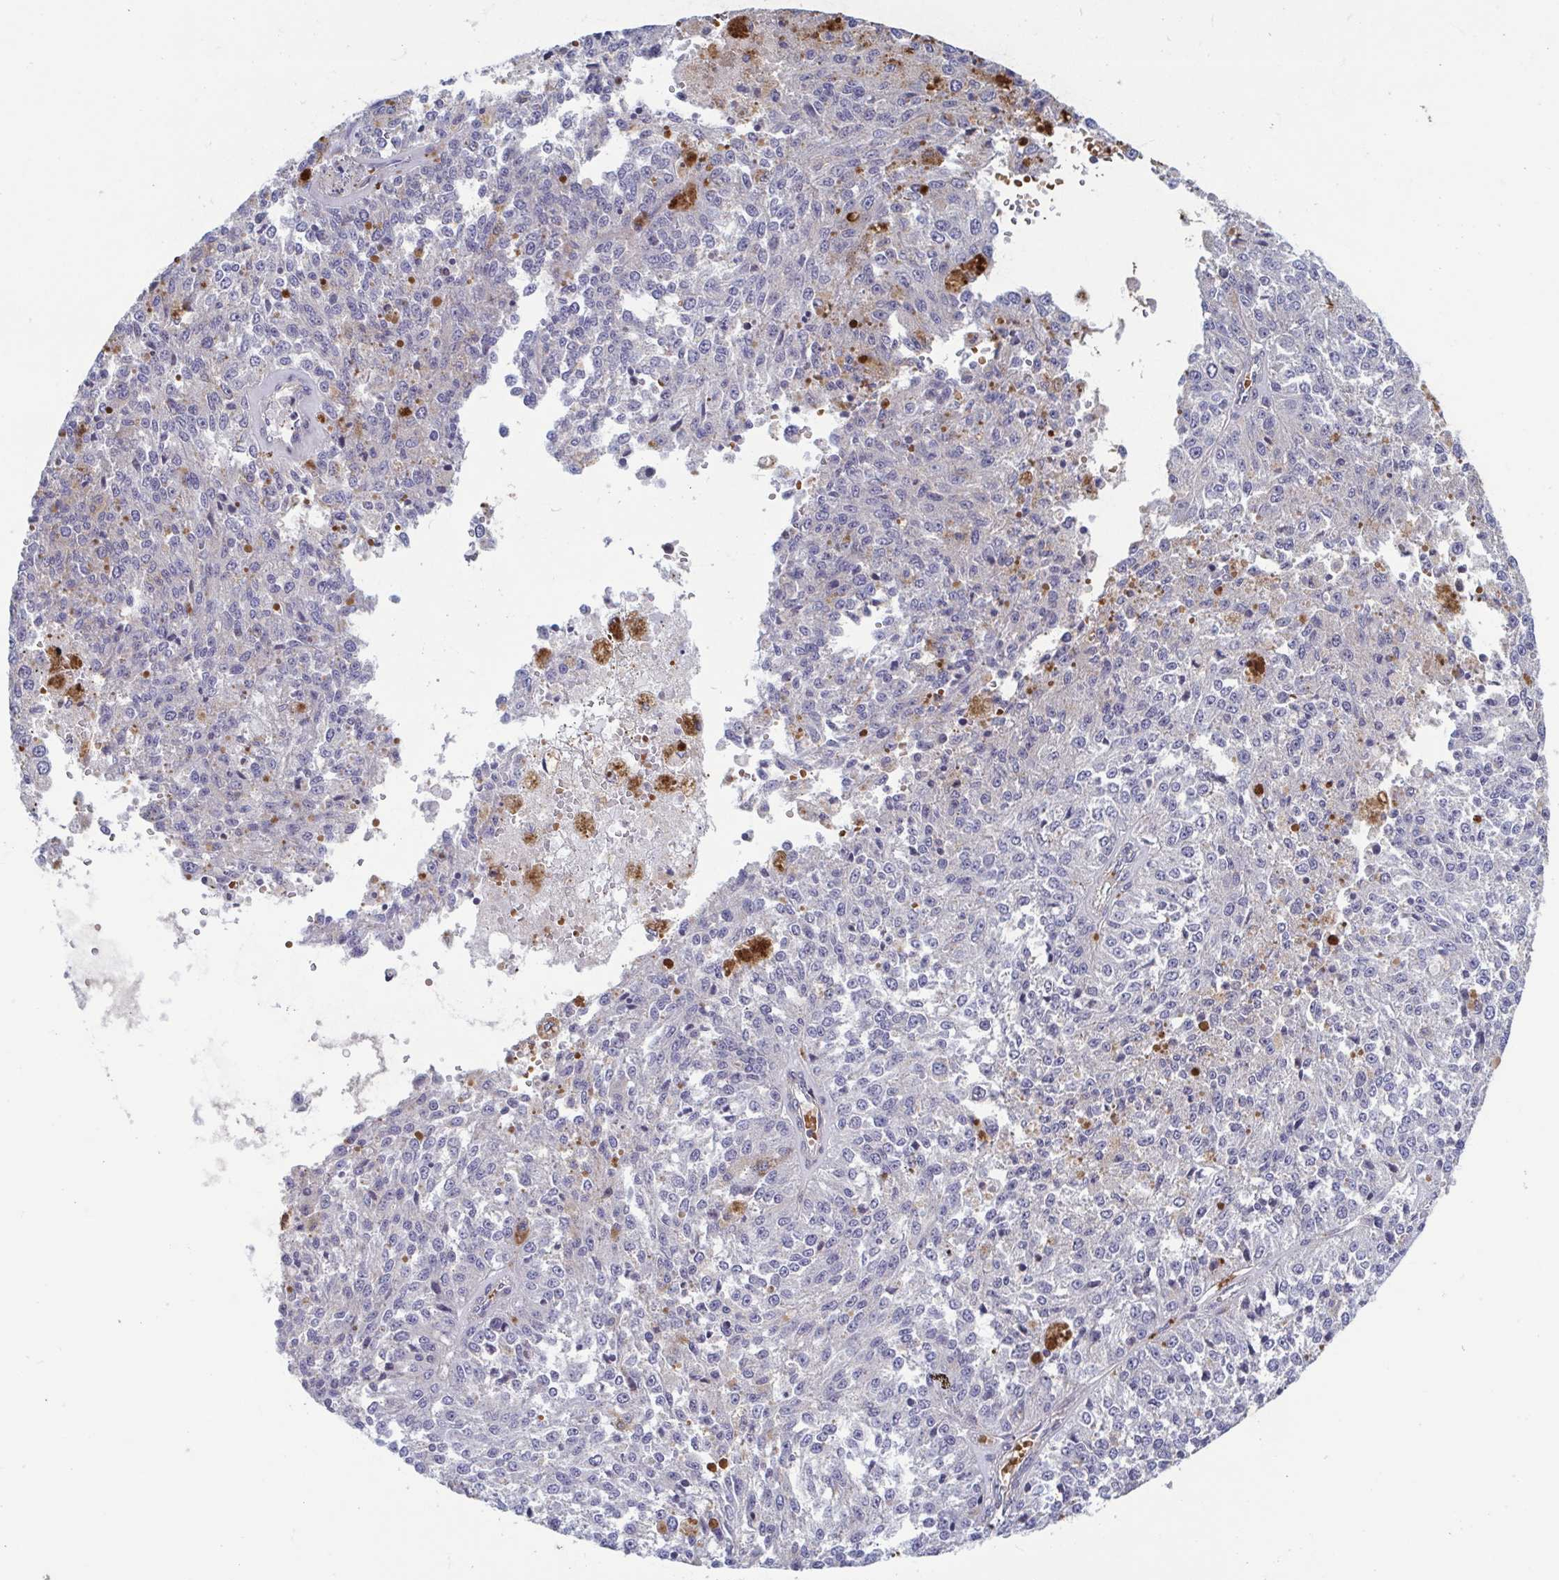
{"staining": {"intensity": "negative", "quantity": "none", "location": "none"}, "tissue": "melanoma", "cell_type": "Tumor cells", "image_type": "cancer", "snomed": [{"axis": "morphology", "description": "Malignant melanoma, Metastatic site"}, {"axis": "topography", "description": "Lymph node"}], "caption": "High power microscopy histopathology image of an immunohistochemistry histopathology image of melanoma, revealing no significant positivity in tumor cells.", "gene": "LRRC38", "patient": {"sex": "female", "age": 64}}